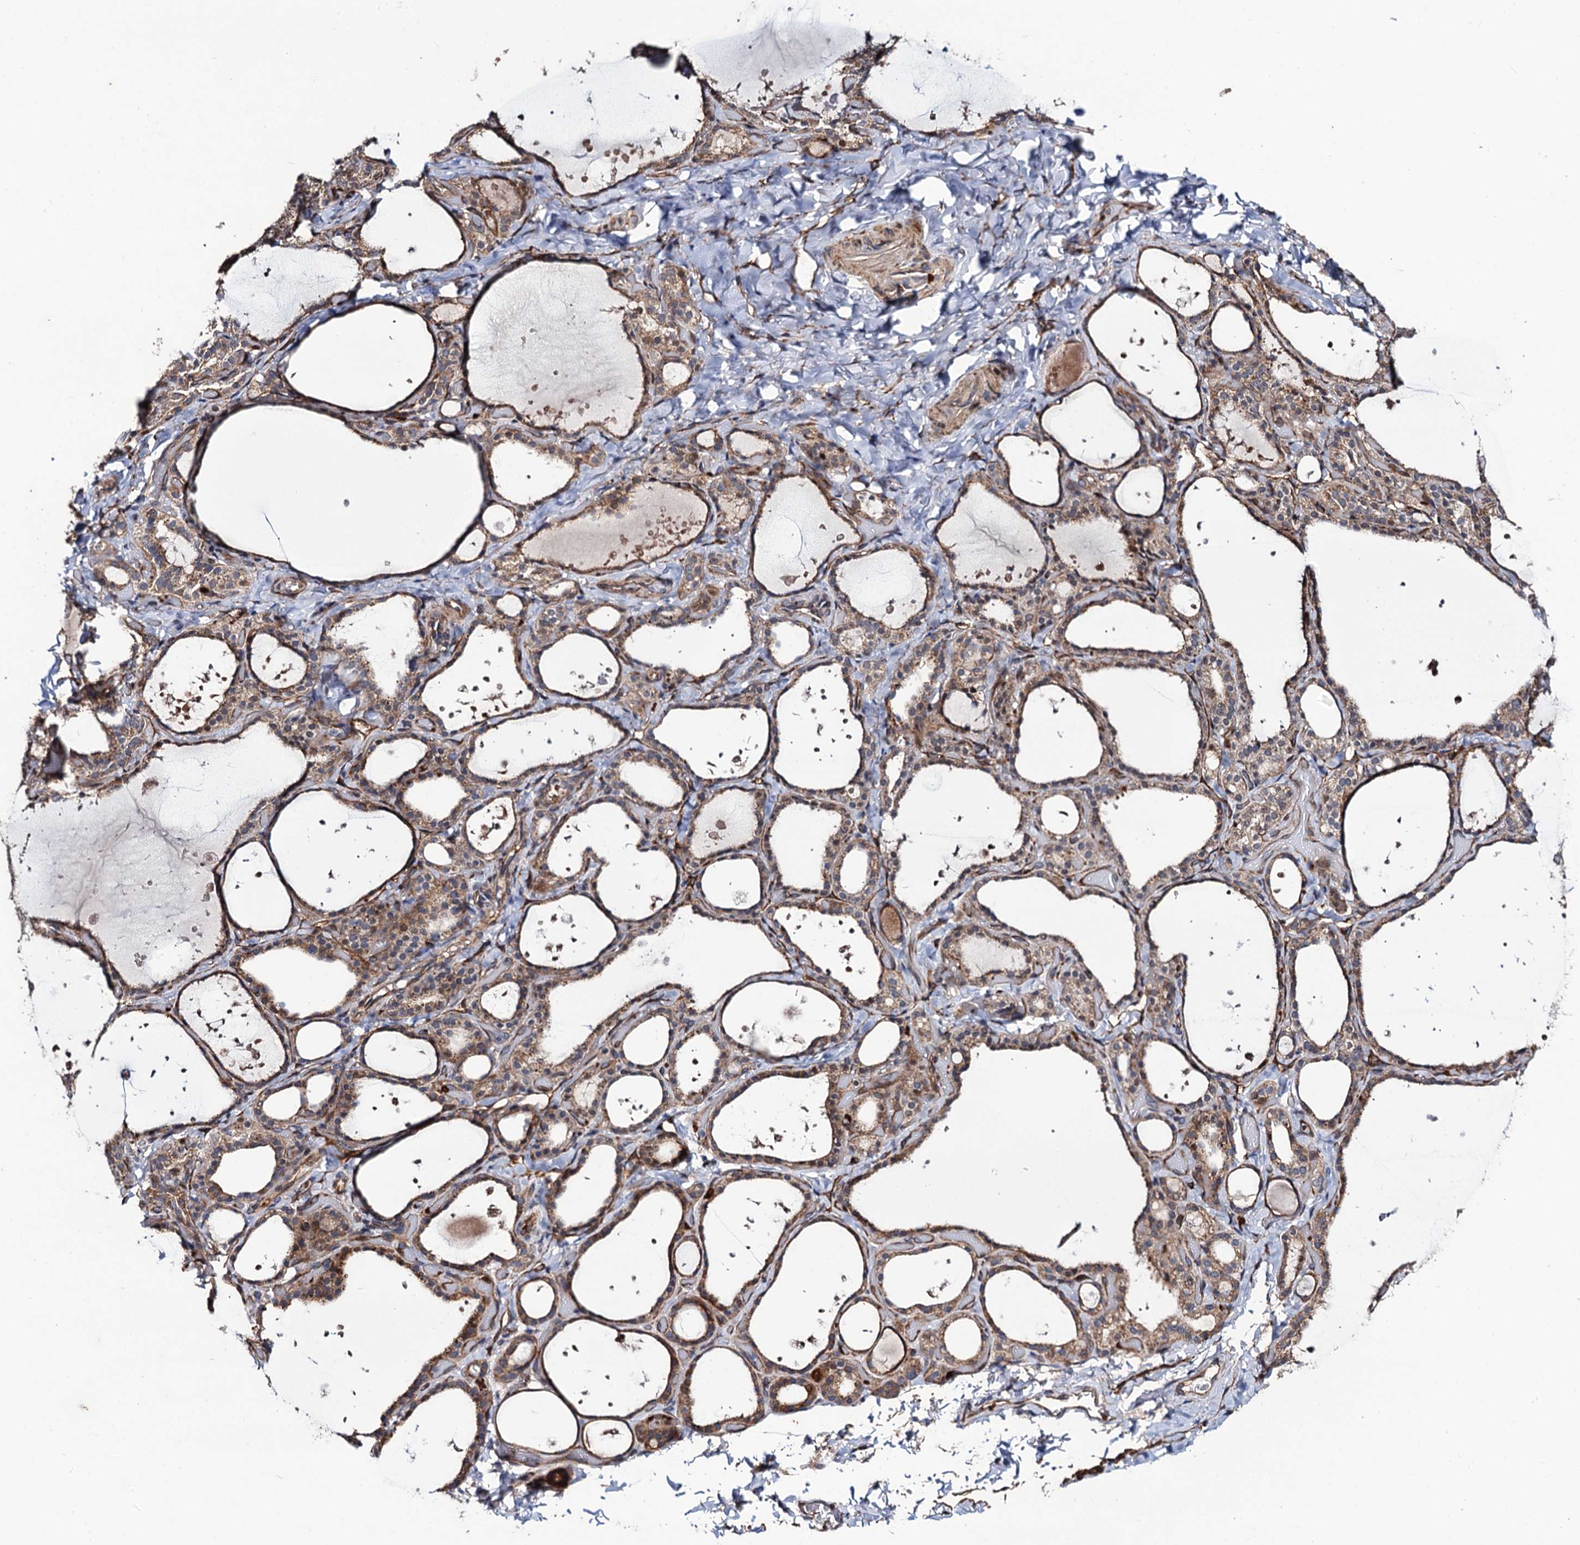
{"staining": {"intensity": "moderate", "quantity": ">75%", "location": "cytoplasmic/membranous"}, "tissue": "thyroid gland", "cell_type": "Glandular cells", "image_type": "normal", "snomed": [{"axis": "morphology", "description": "Normal tissue, NOS"}, {"axis": "topography", "description": "Thyroid gland"}], "caption": "This micrograph displays normal thyroid gland stained with IHC to label a protein in brown. The cytoplasmic/membranous of glandular cells show moderate positivity for the protein. Nuclei are counter-stained blue.", "gene": "LRRC63", "patient": {"sex": "female", "age": 44}}